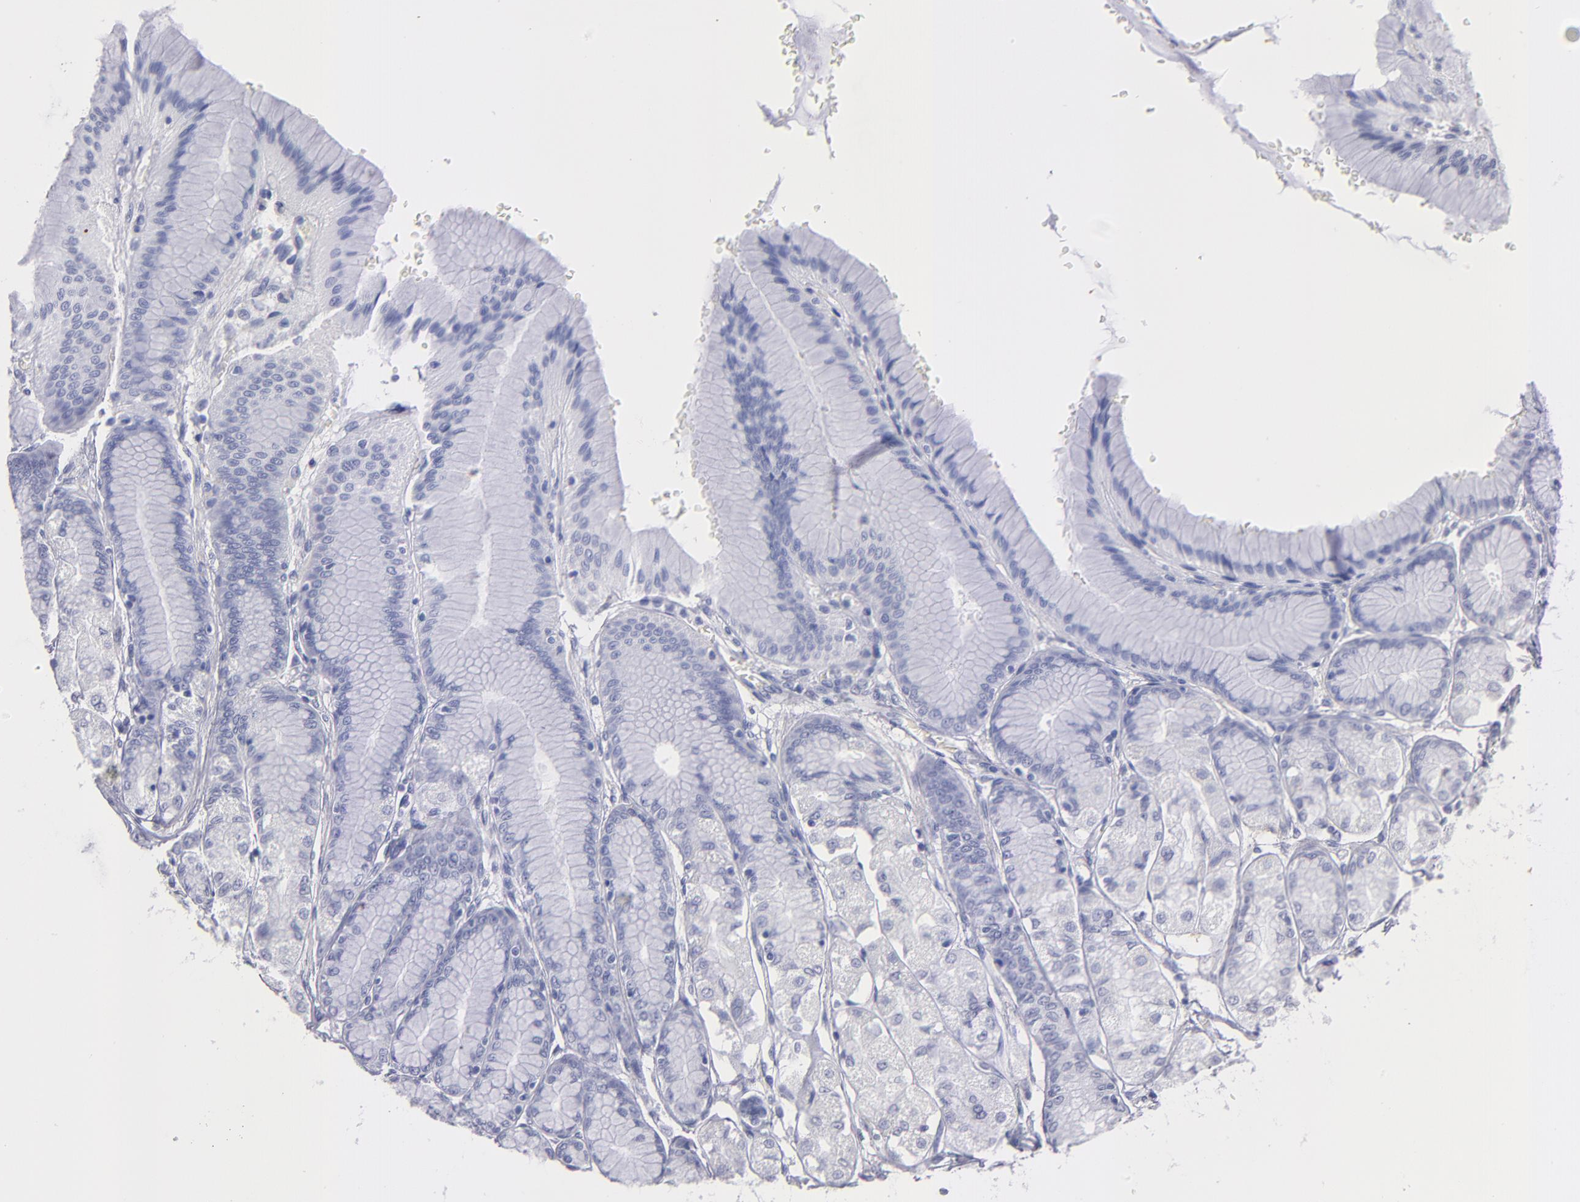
{"staining": {"intensity": "negative", "quantity": "none", "location": "none"}, "tissue": "stomach", "cell_type": "Glandular cells", "image_type": "normal", "snomed": [{"axis": "morphology", "description": "Normal tissue, NOS"}, {"axis": "morphology", "description": "Adenocarcinoma, NOS"}, {"axis": "topography", "description": "Stomach"}, {"axis": "topography", "description": "Stomach, lower"}], "caption": "The micrograph exhibits no significant expression in glandular cells of stomach.", "gene": "MB", "patient": {"sex": "female", "age": 65}}